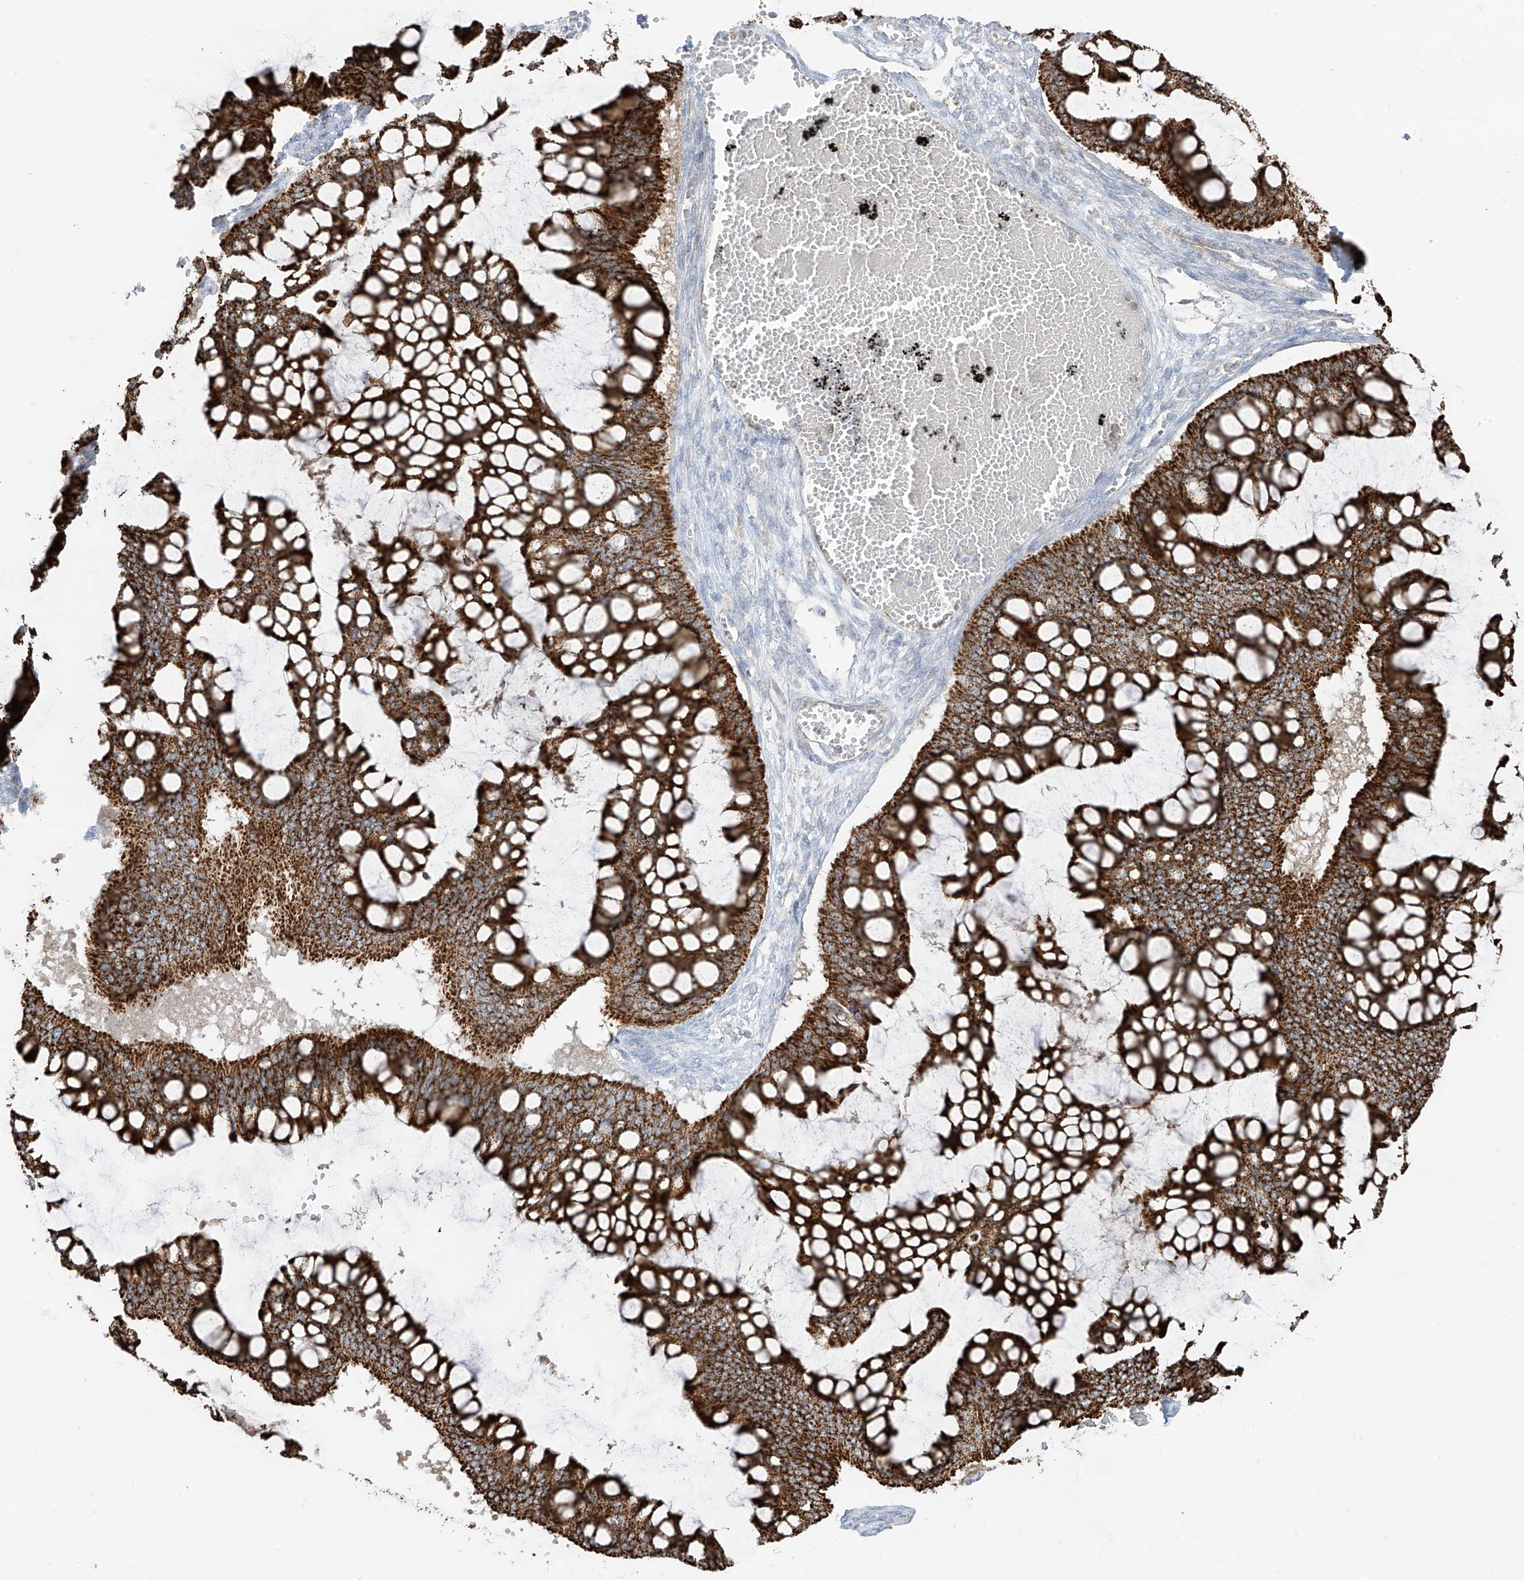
{"staining": {"intensity": "strong", "quantity": ">75%", "location": "cytoplasmic/membranous"}, "tissue": "ovarian cancer", "cell_type": "Tumor cells", "image_type": "cancer", "snomed": [{"axis": "morphology", "description": "Cystadenocarcinoma, mucinous, NOS"}, {"axis": "topography", "description": "Ovary"}], "caption": "An image of mucinous cystadenocarcinoma (ovarian) stained for a protein demonstrates strong cytoplasmic/membranous brown staining in tumor cells.", "gene": "ETHE1", "patient": {"sex": "female", "age": 73}}